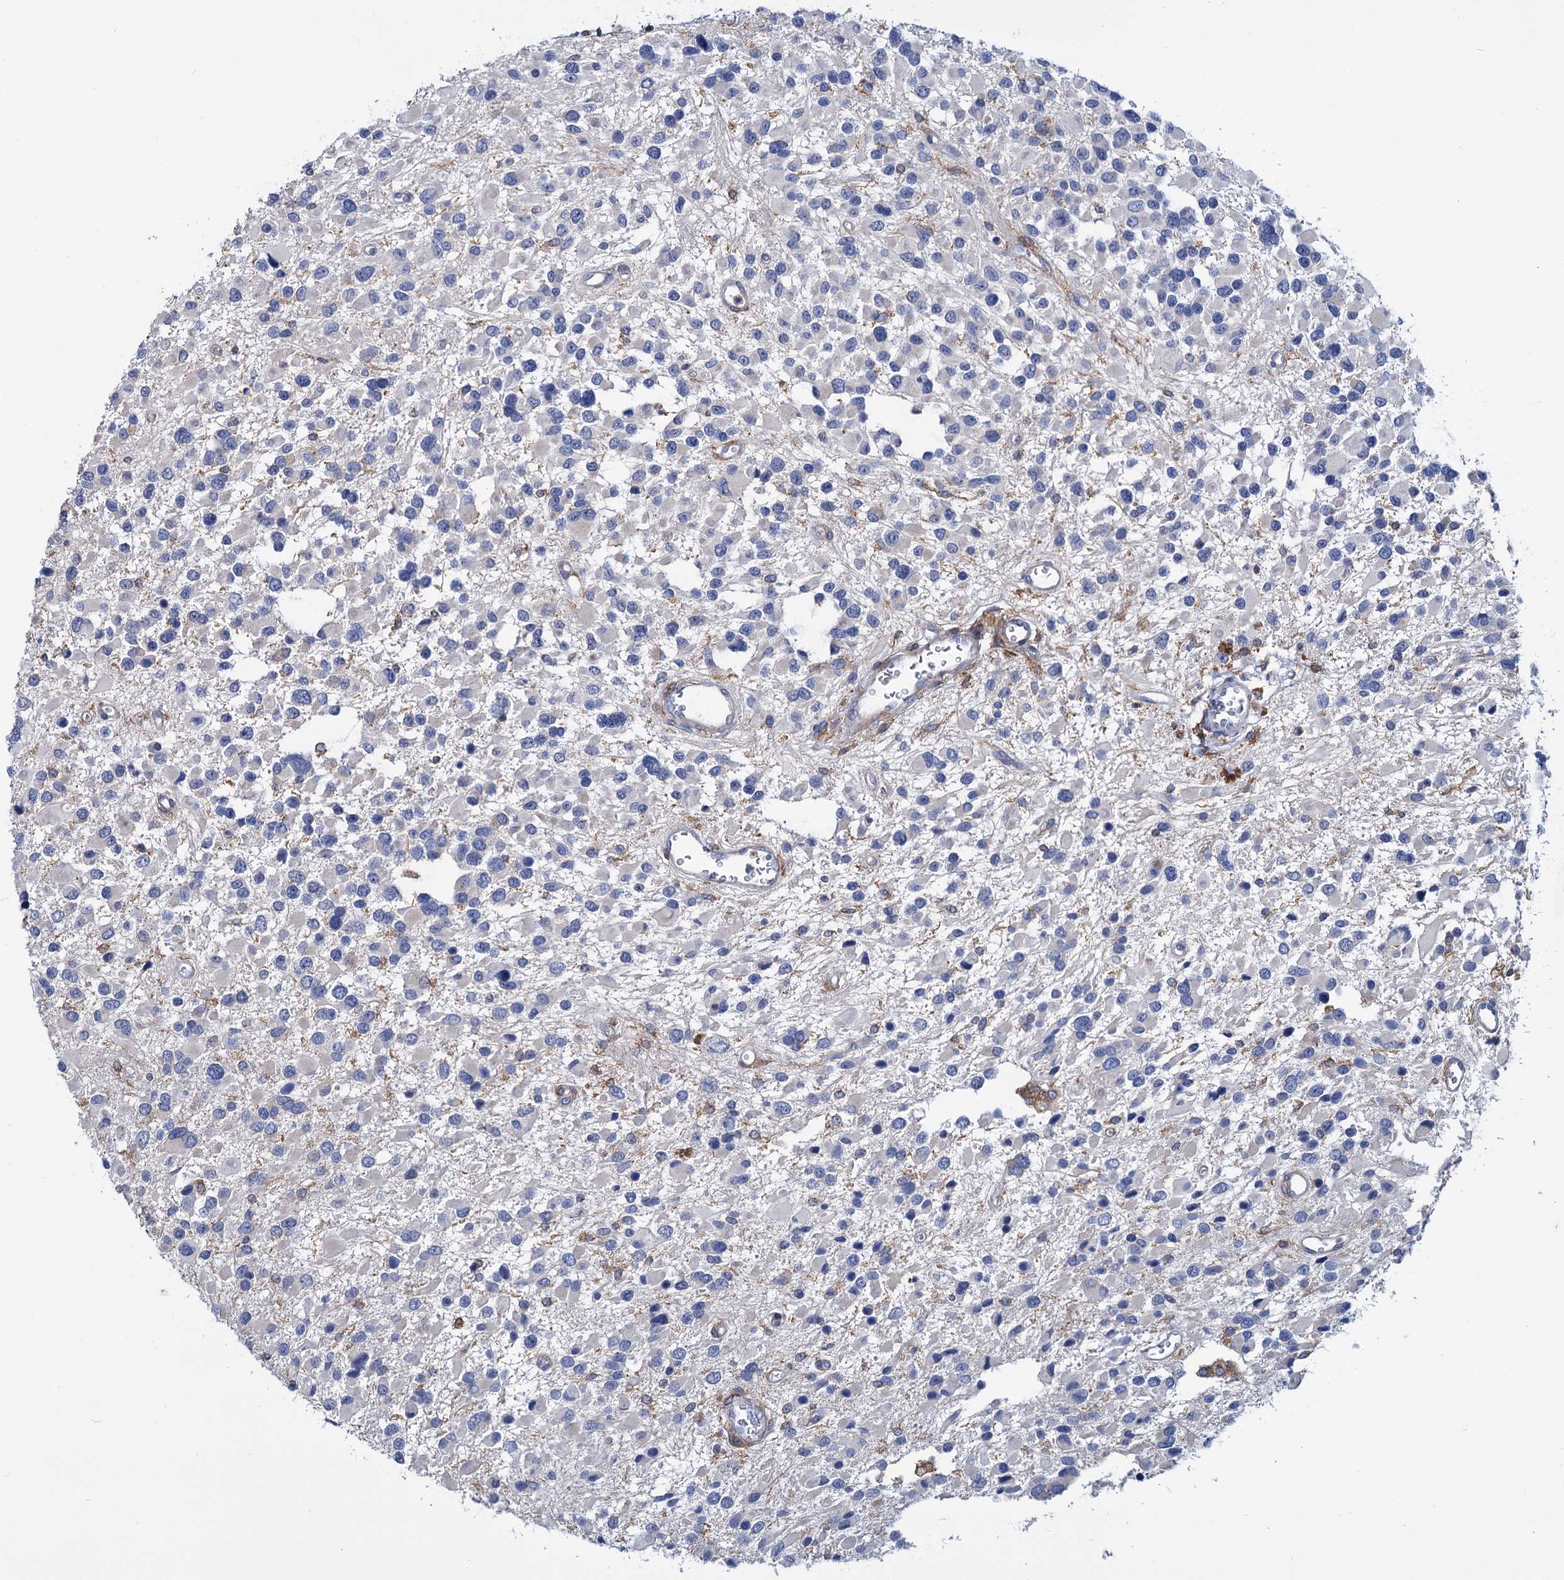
{"staining": {"intensity": "negative", "quantity": "none", "location": "none"}, "tissue": "glioma", "cell_type": "Tumor cells", "image_type": "cancer", "snomed": [{"axis": "morphology", "description": "Glioma, malignant, High grade"}, {"axis": "topography", "description": "Brain"}], "caption": "An immunohistochemistry (IHC) photomicrograph of malignant glioma (high-grade) is shown. There is no staining in tumor cells of malignant glioma (high-grade).", "gene": "LRCH4", "patient": {"sex": "male", "age": 53}}